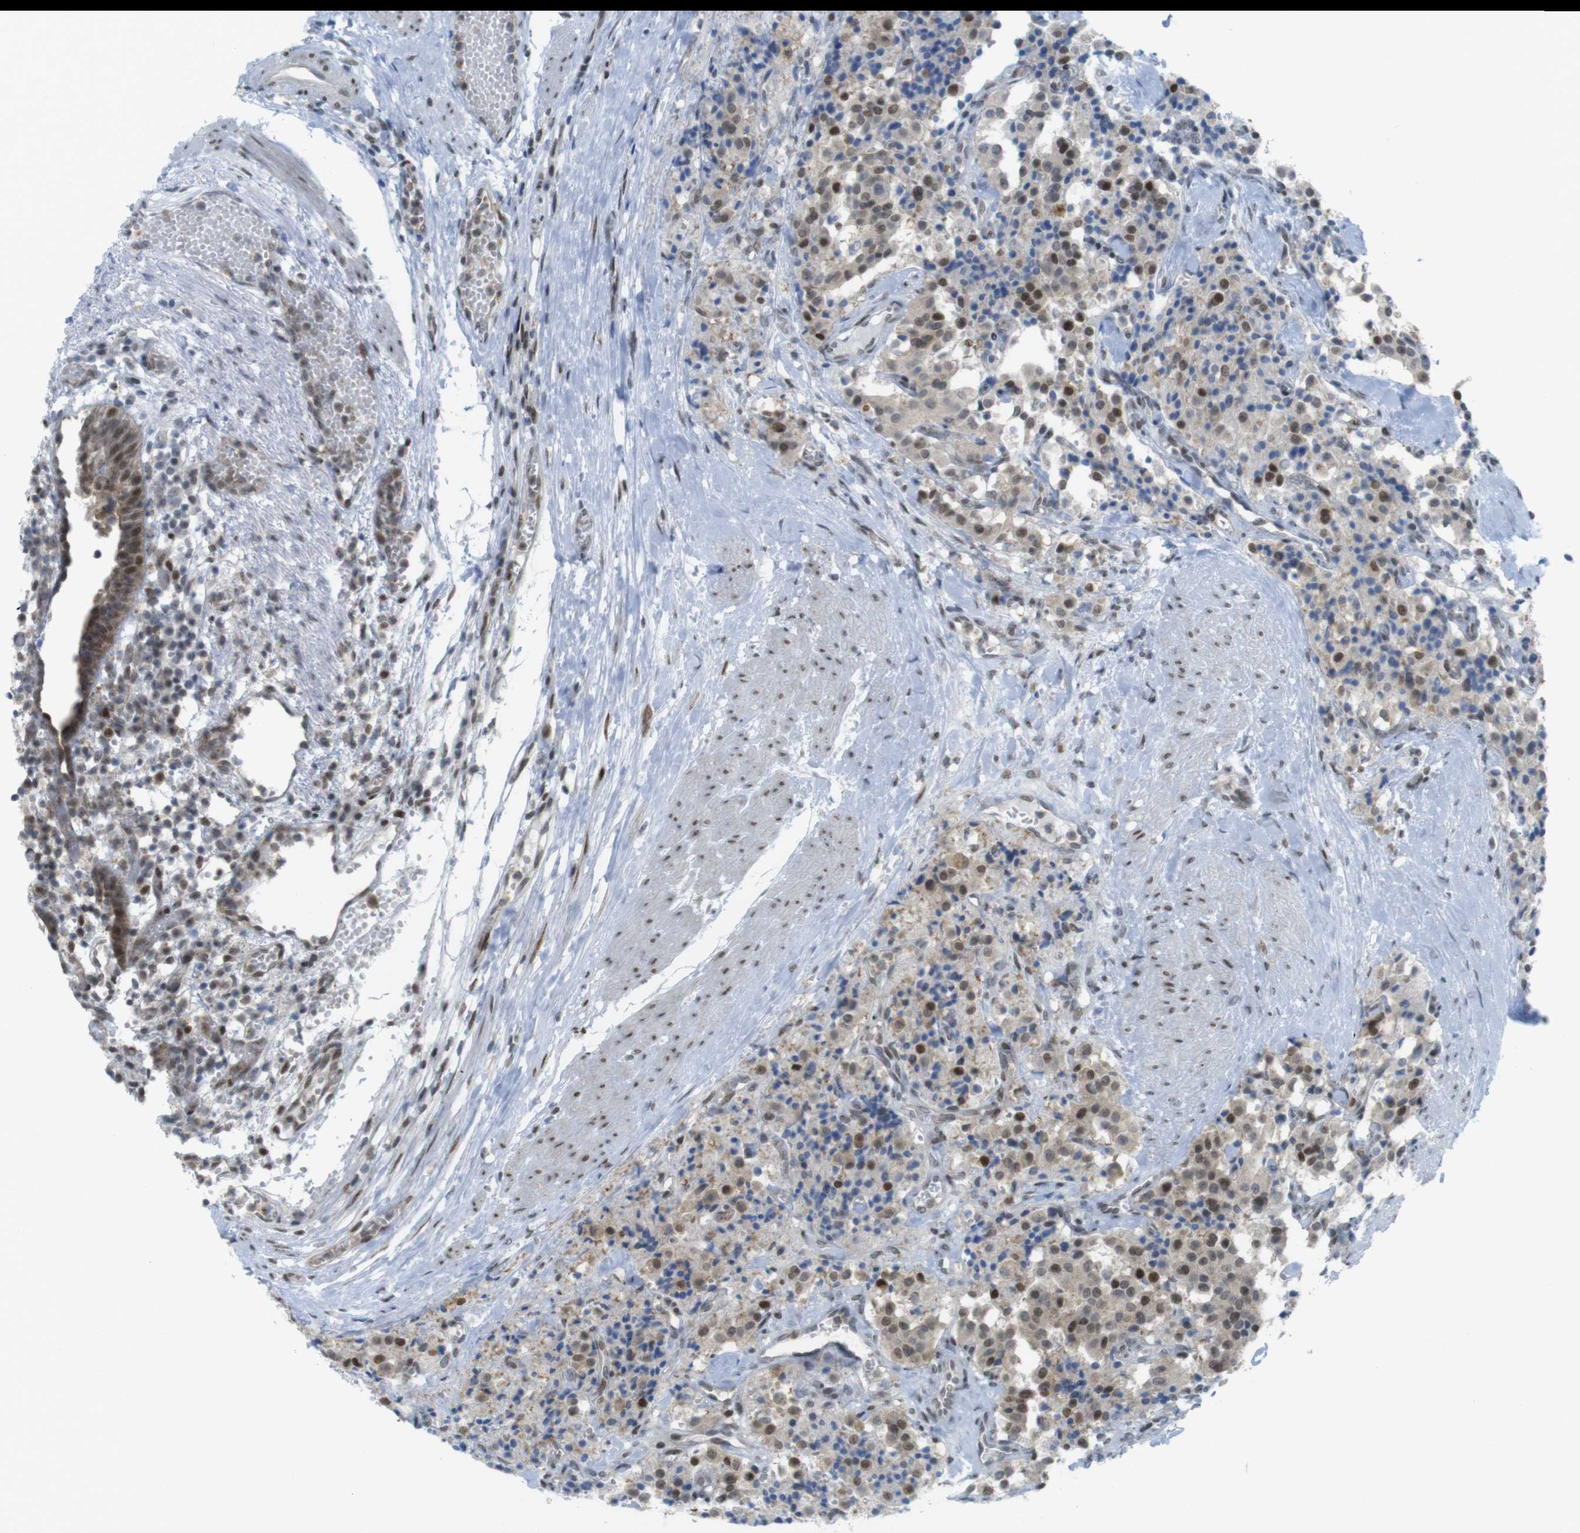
{"staining": {"intensity": "moderate", "quantity": ">75%", "location": "nuclear"}, "tissue": "carcinoid", "cell_type": "Tumor cells", "image_type": "cancer", "snomed": [{"axis": "morphology", "description": "Carcinoid, malignant, NOS"}, {"axis": "topography", "description": "Lung"}], "caption": "IHC photomicrograph of human carcinoid stained for a protein (brown), which reveals medium levels of moderate nuclear positivity in about >75% of tumor cells.", "gene": "UBB", "patient": {"sex": "male", "age": 30}}